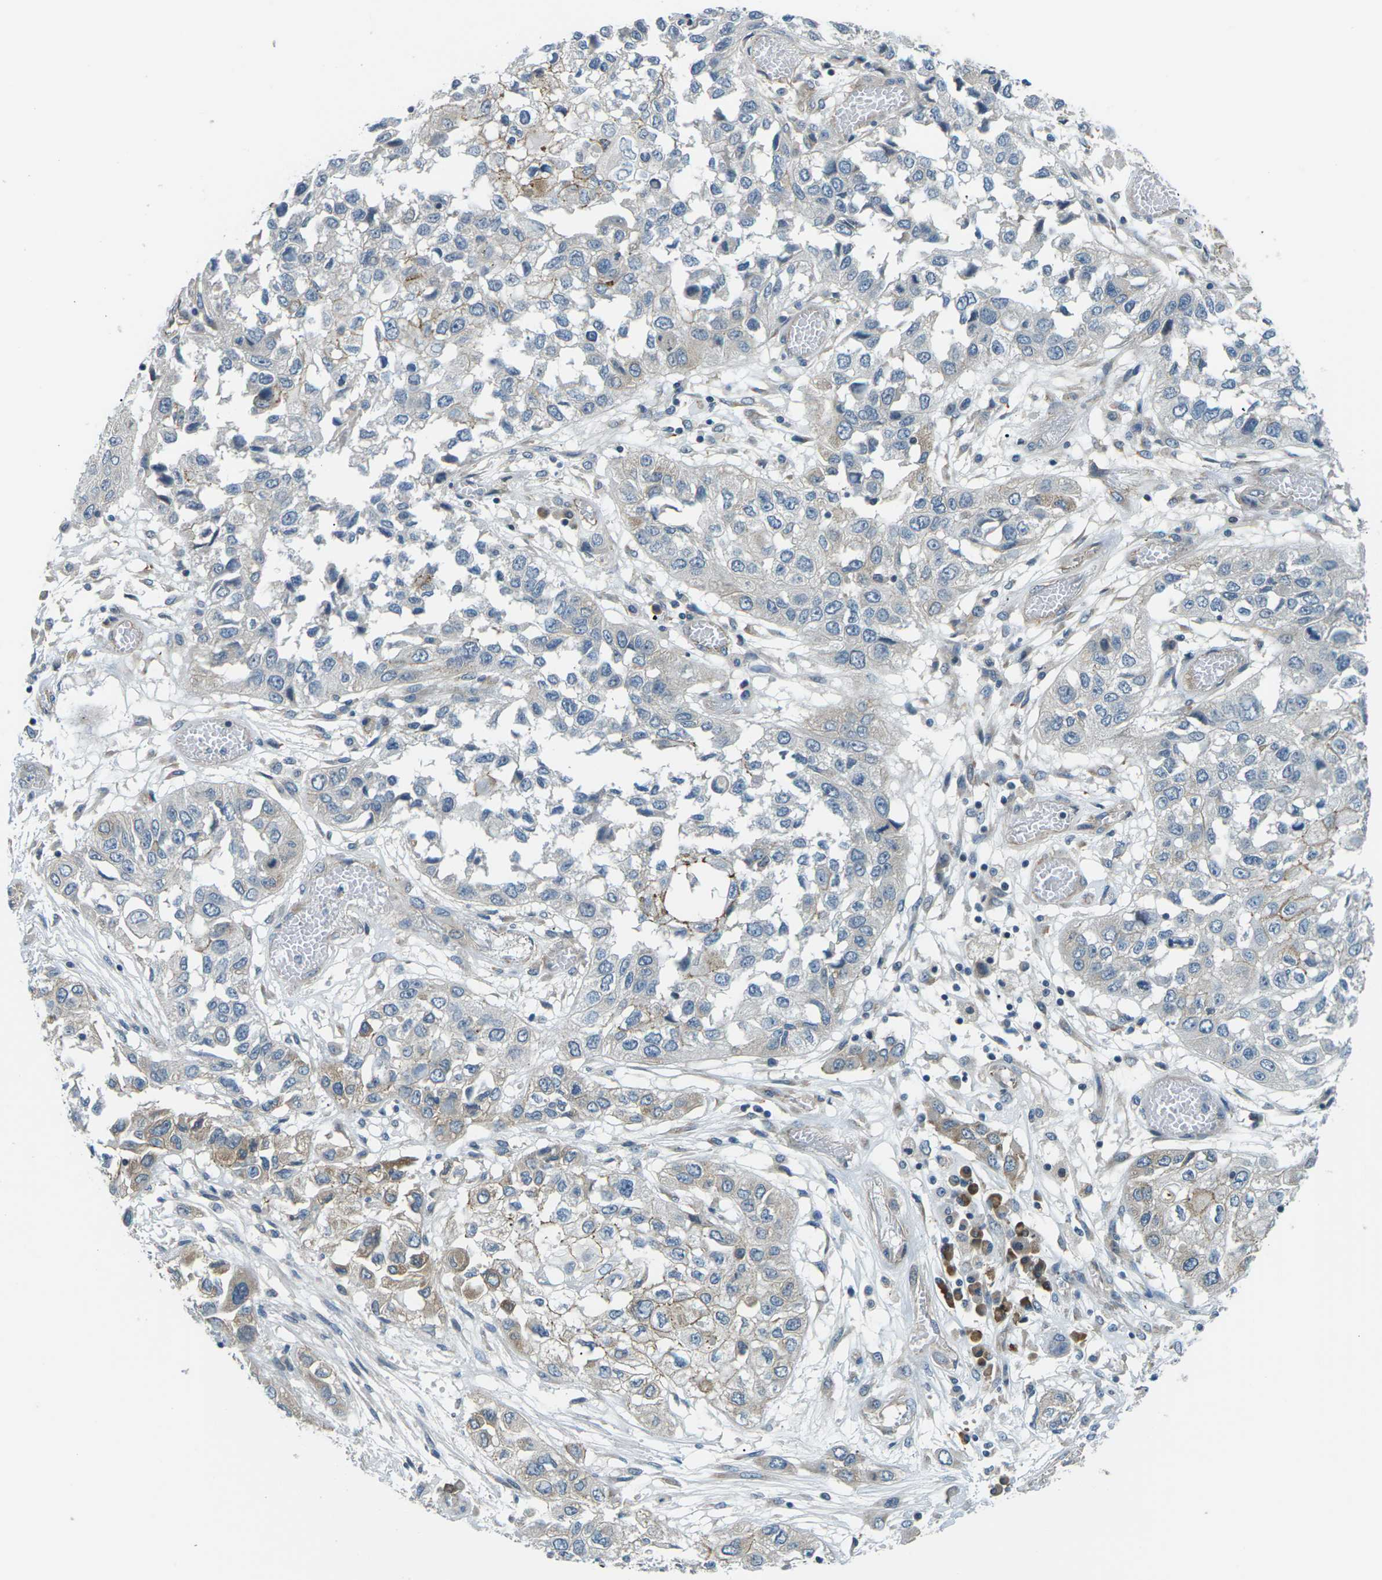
{"staining": {"intensity": "negative", "quantity": "none", "location": "none"}, "tissue": "lung cancer", "cell_type": "Tumor cells", "image_type": "cancer", "snomed": [{"axis": "morphology", "description": "Squamous cell carcinoma, NOS"}, {"axis": "topography", "description": "Lung"}], "caption": "Tumor cells show no significant positivity in lung cancer. (Immunohistochemistry (ihc), brightfield microscopy, high magnification).", "gene": "SLC13A3", "patient": {"sex": "male", "age": 71}}